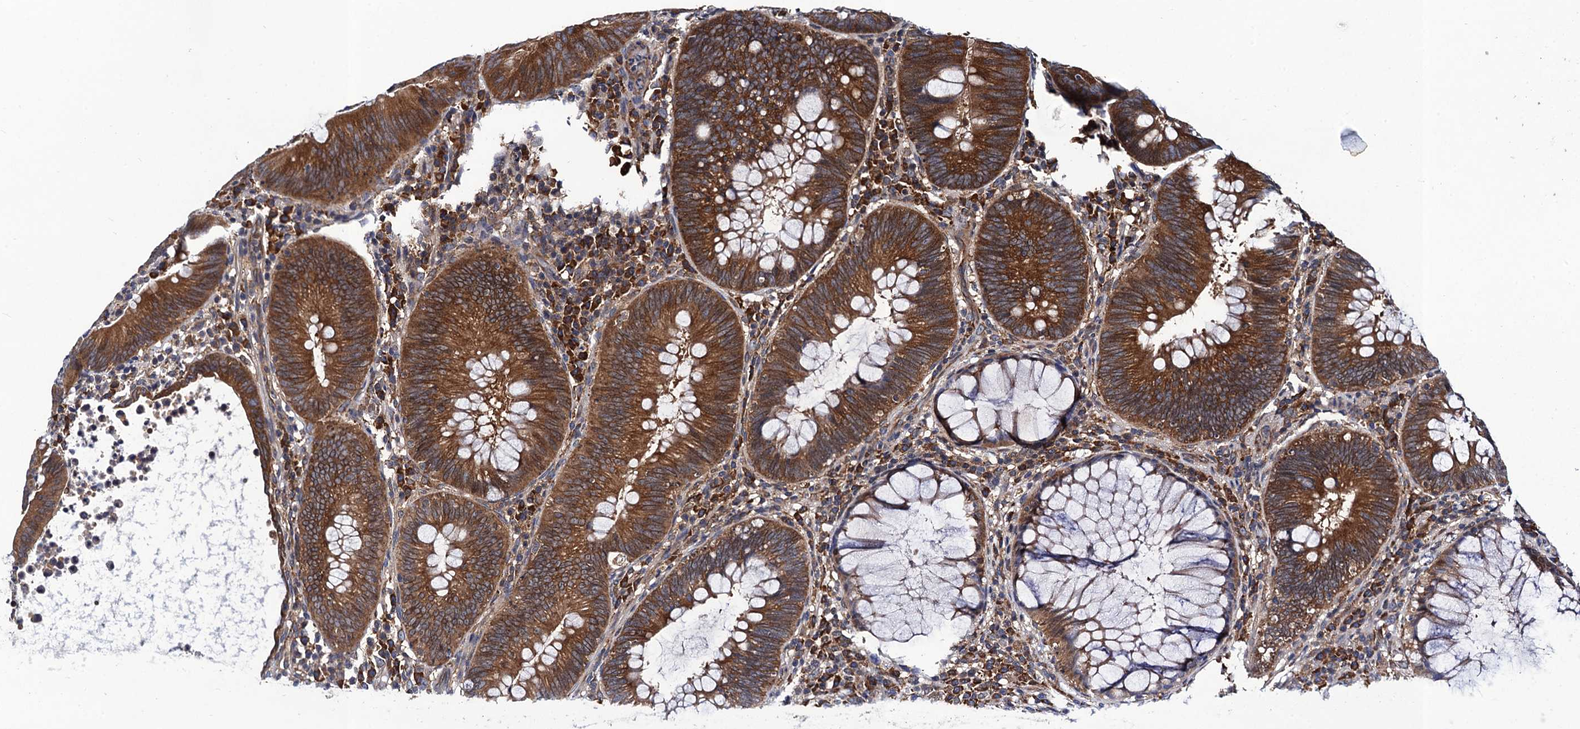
{"staining": {"intensity": "strong", "quantity": ">75%", "location": "cytoplasmic/membranous"}, "tissue": "colorectal cancer", "cell_type": "Tumor cells", "image_type": "cancer", "snomed": [{"axis": "morphology", "description": "Adenocarcinoma, NOS"}, {"axis": "topography", "description": "Rectum"}], "caption": "IHC micrograph of neoplastic tissue: colorectal cancer (adenocarcinoma) stained using immunohistochemistry (IHC) reveals high levels of strong protein expression localized specifically in the cytoplasmic/membranous of tumor cells, appearing as a cytoplasmic/membranous brown color.", "gene": "PGLS", "patient": {"sex": "female", "age": 75}}